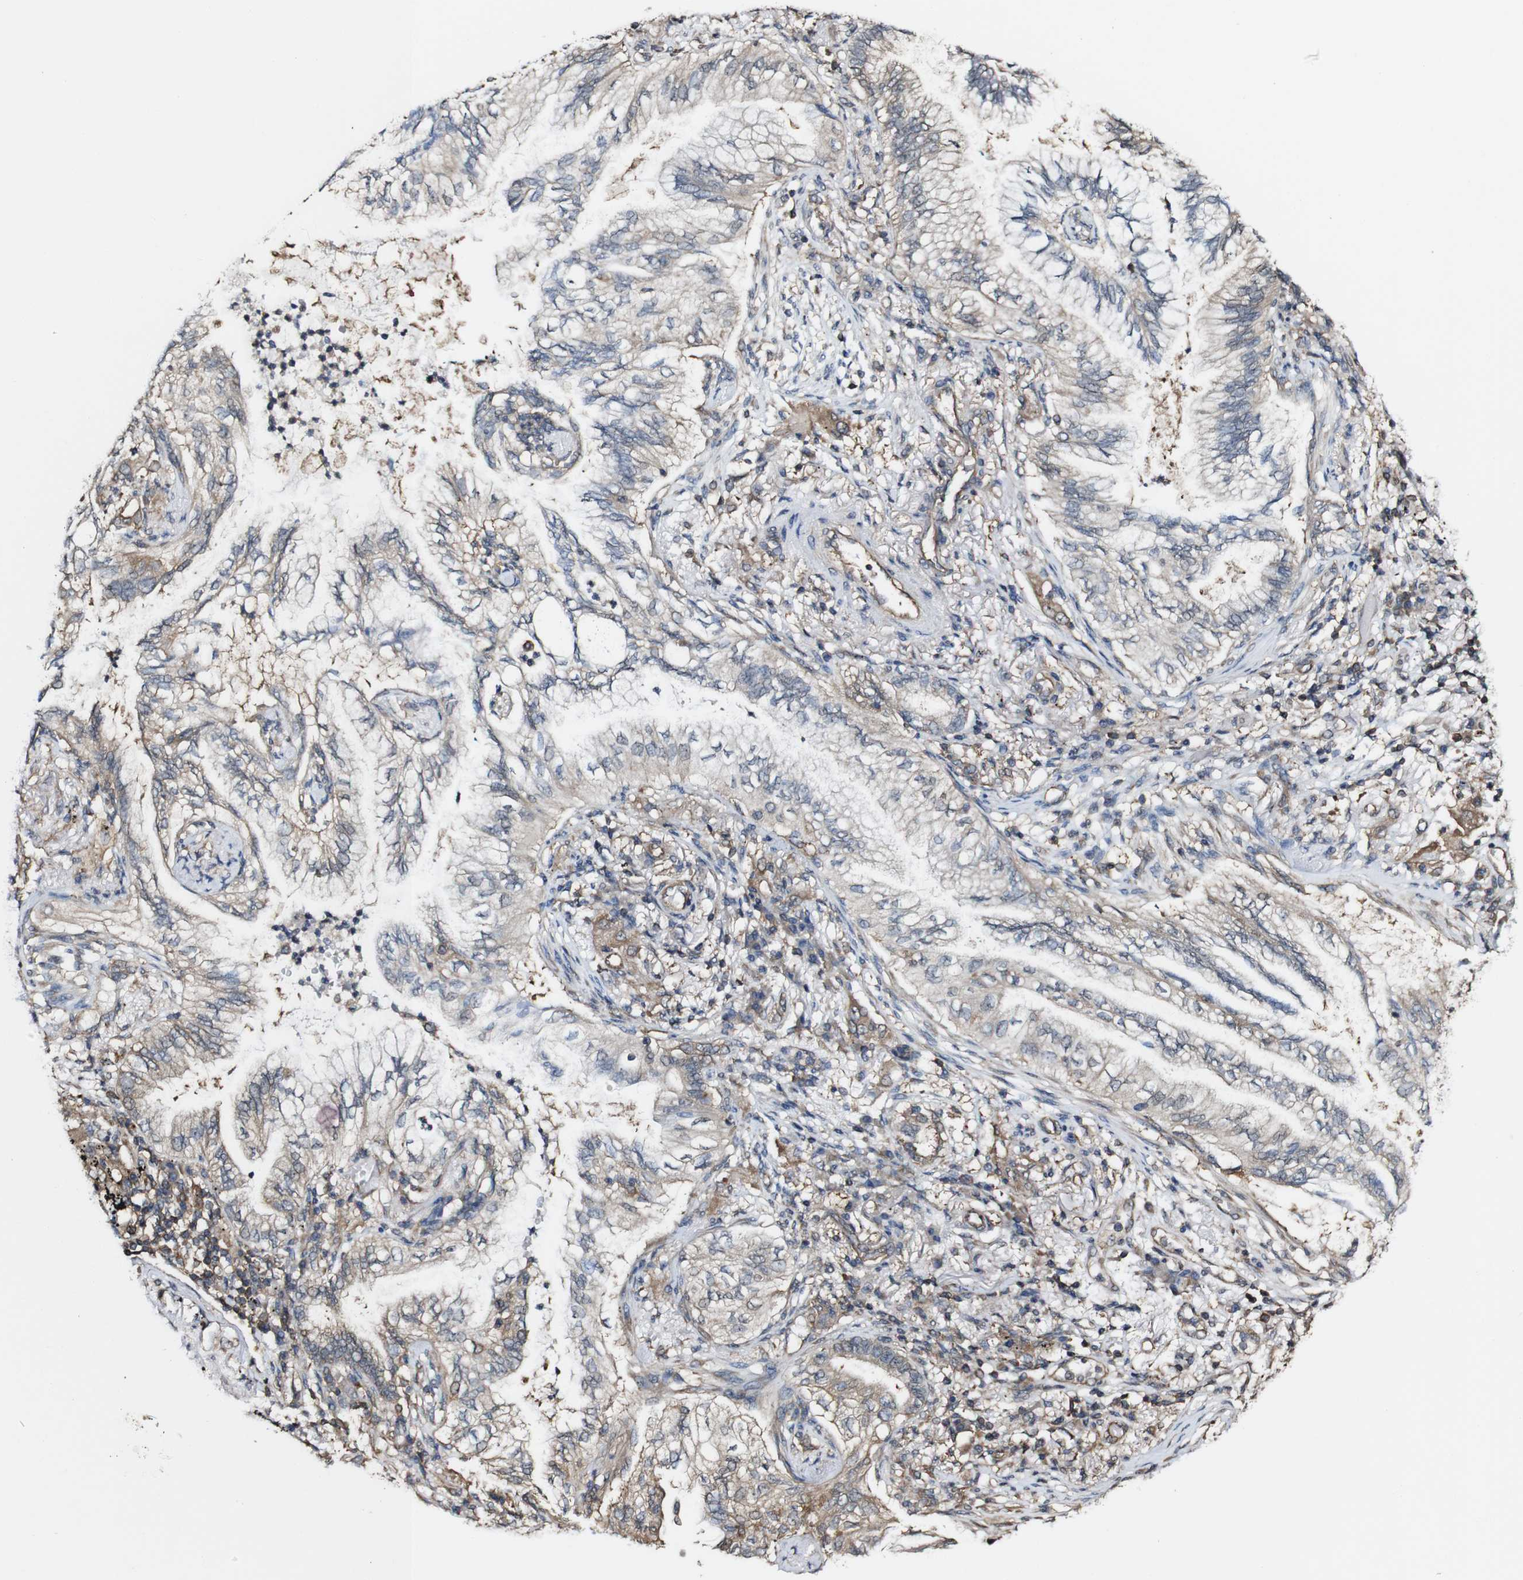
{"staining": {"intensity": "moderate", "quantity": "25%-75%", "location": "cytoplasmic/membranous"}, "tissue": "lung cancer", "cell_type": "Tumor cells", "image_type": "cancer", "snomed": [{"axis": "morphology", "description": "Normal tissue, NOS"}, {"axis": "morphology", "description": "Adenocarcinoma, NOS"}, {"axis": "topography", "description": "Bronchus"}, {"axis": "topography", "description": "Lung"}], "caption": "Immunohistochemical staining of lung cancer exhibits medium levels of moderate cytoplasmic/membranous positivity in approximately 25%-75% of tumor cells.", "gene": "PTPRR", "patient": {"sex": "female", "age": 70}}